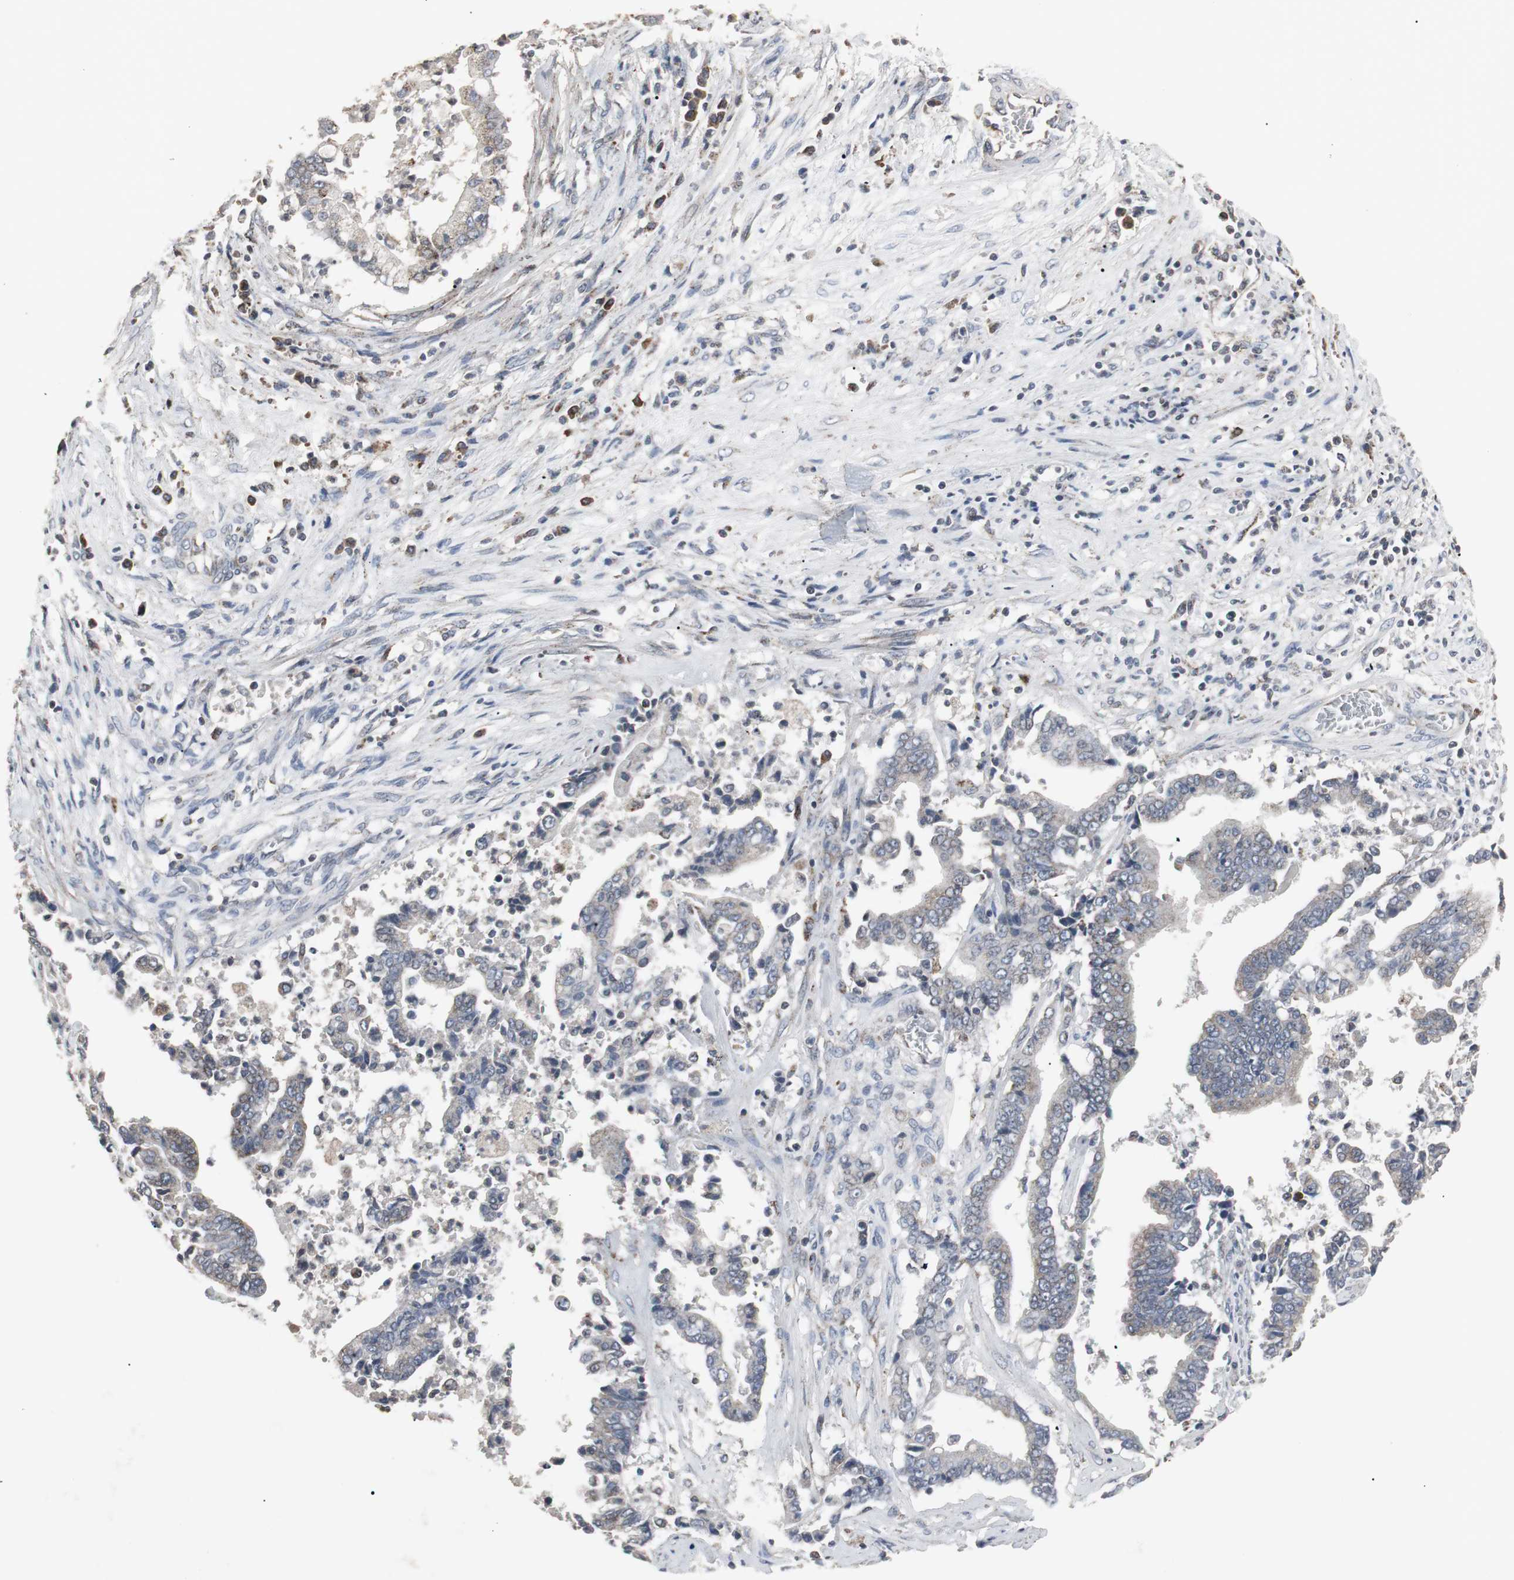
{"staining": {"intensity": "weak", "quantity": "<25%", "location": "cytoplasmic/membranous"}, "tissue": "liver cancer", "cell_type": "Tumor cells", "image_type": "cancer", "snomed": [{"axis": "morphology", "description": "Cholangiocarcinoma"}, {"axis": "topography", "description": "Liver"}], "caption": "DAB immunohistochemical staining of human cholangiocarcinoma (liver) displays no significant positivity in tumor cells. (Immunohistochemistry (ihc), brightfield microscopy, high magnification).", "gene": "ACAA1", "patient": {"sex": "male", "age": 57}}